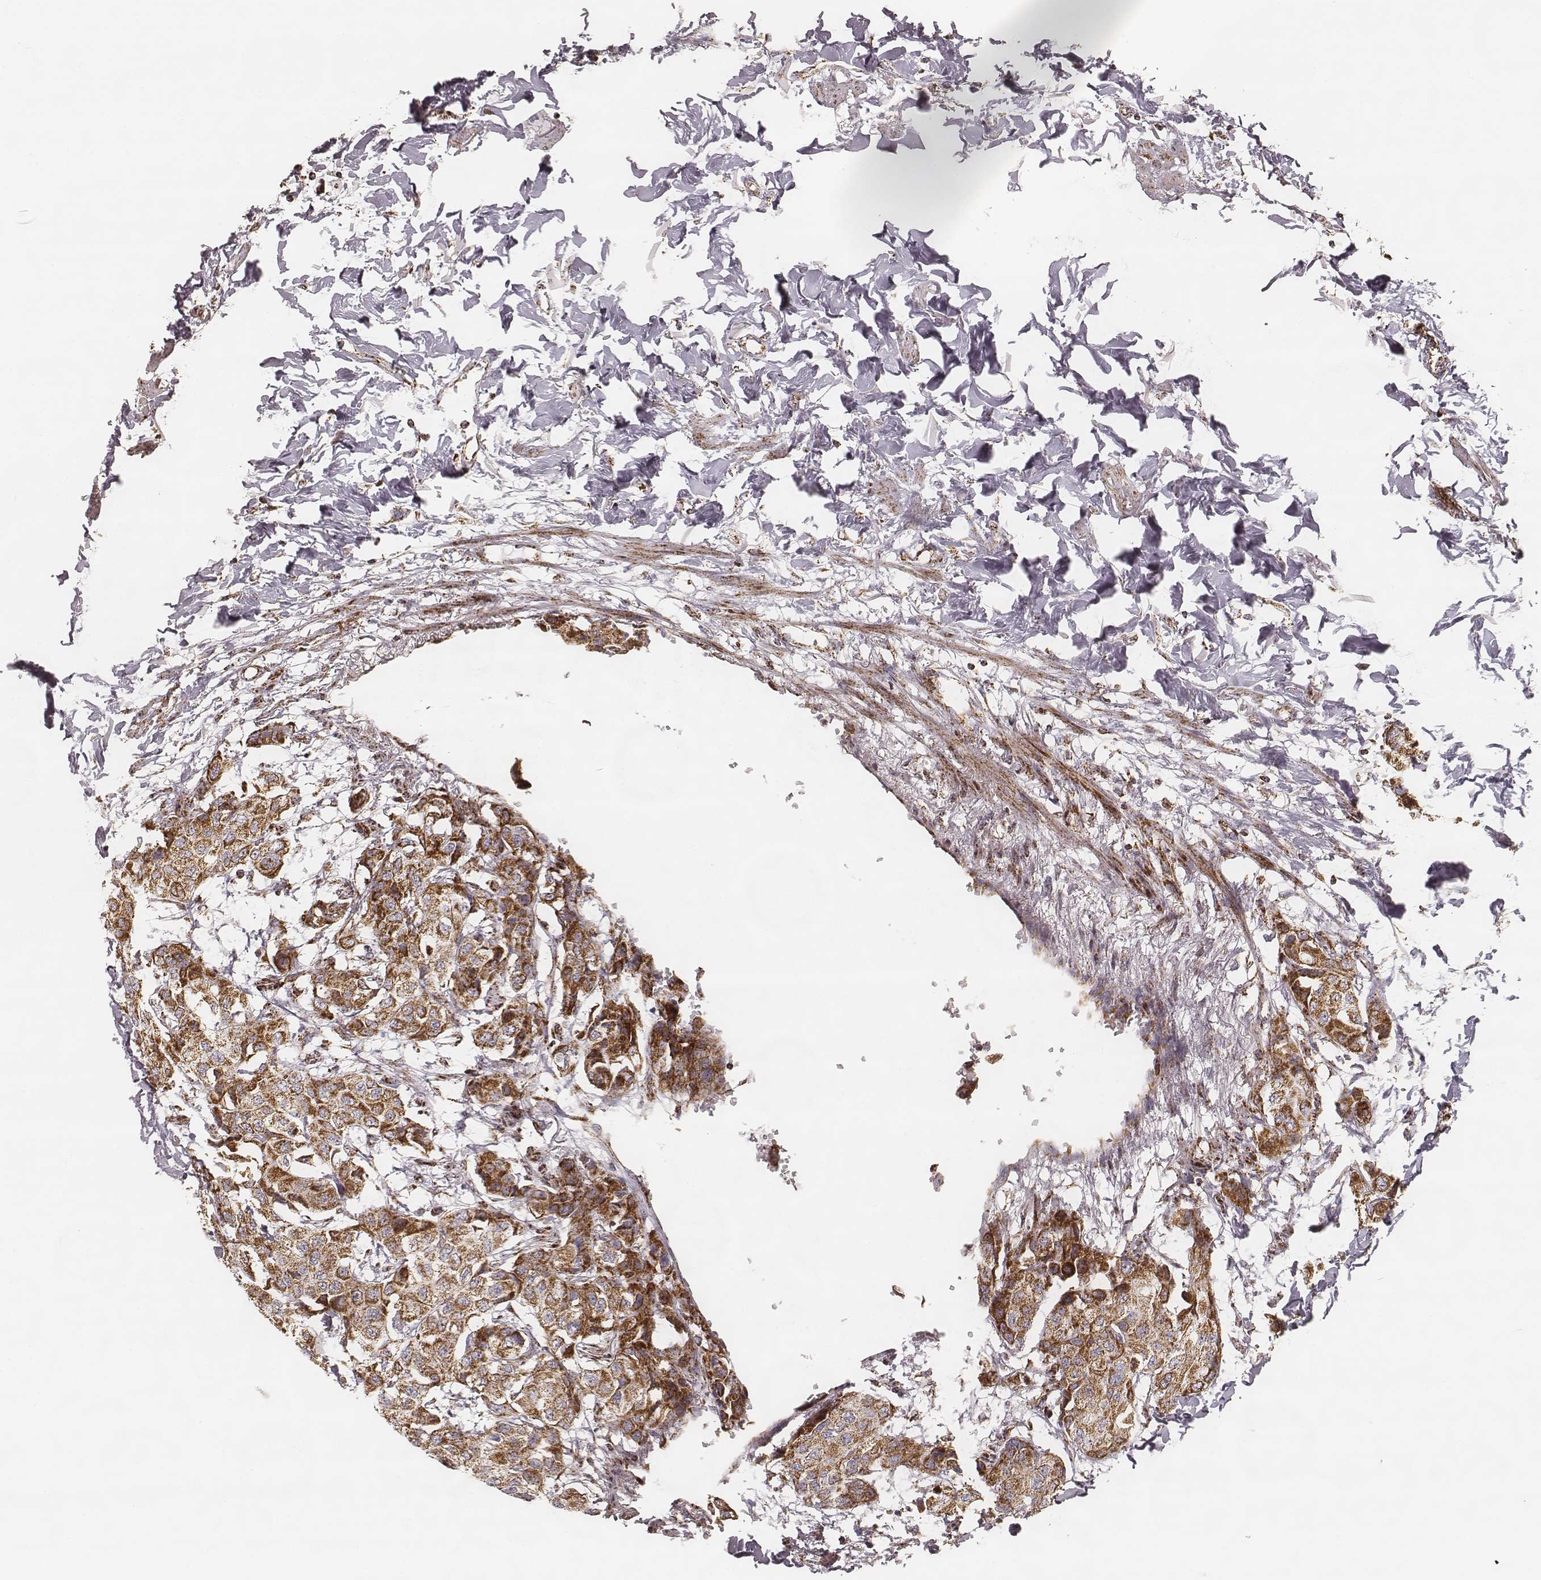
{"staining": {"intensity": "moderate", "quantity": ">75%", "location": "cytoplasmic/membranous"}, "tissue": "breast cancer", "cell_type": "Tumor cells", "image_type": "cancer", "snomed": [{"axis": "morphology", "description": "Duct carcinoma"}, {"axis": "topography", "description": "Breast"}], "caption": "Tumor cells demonstrate moderate cytoplasmic/membranous staining in about >75% of cells in invasive ductal carcinoma (breast).", "gene": "CS", "patient": {"sex": "female", "age": 80}}